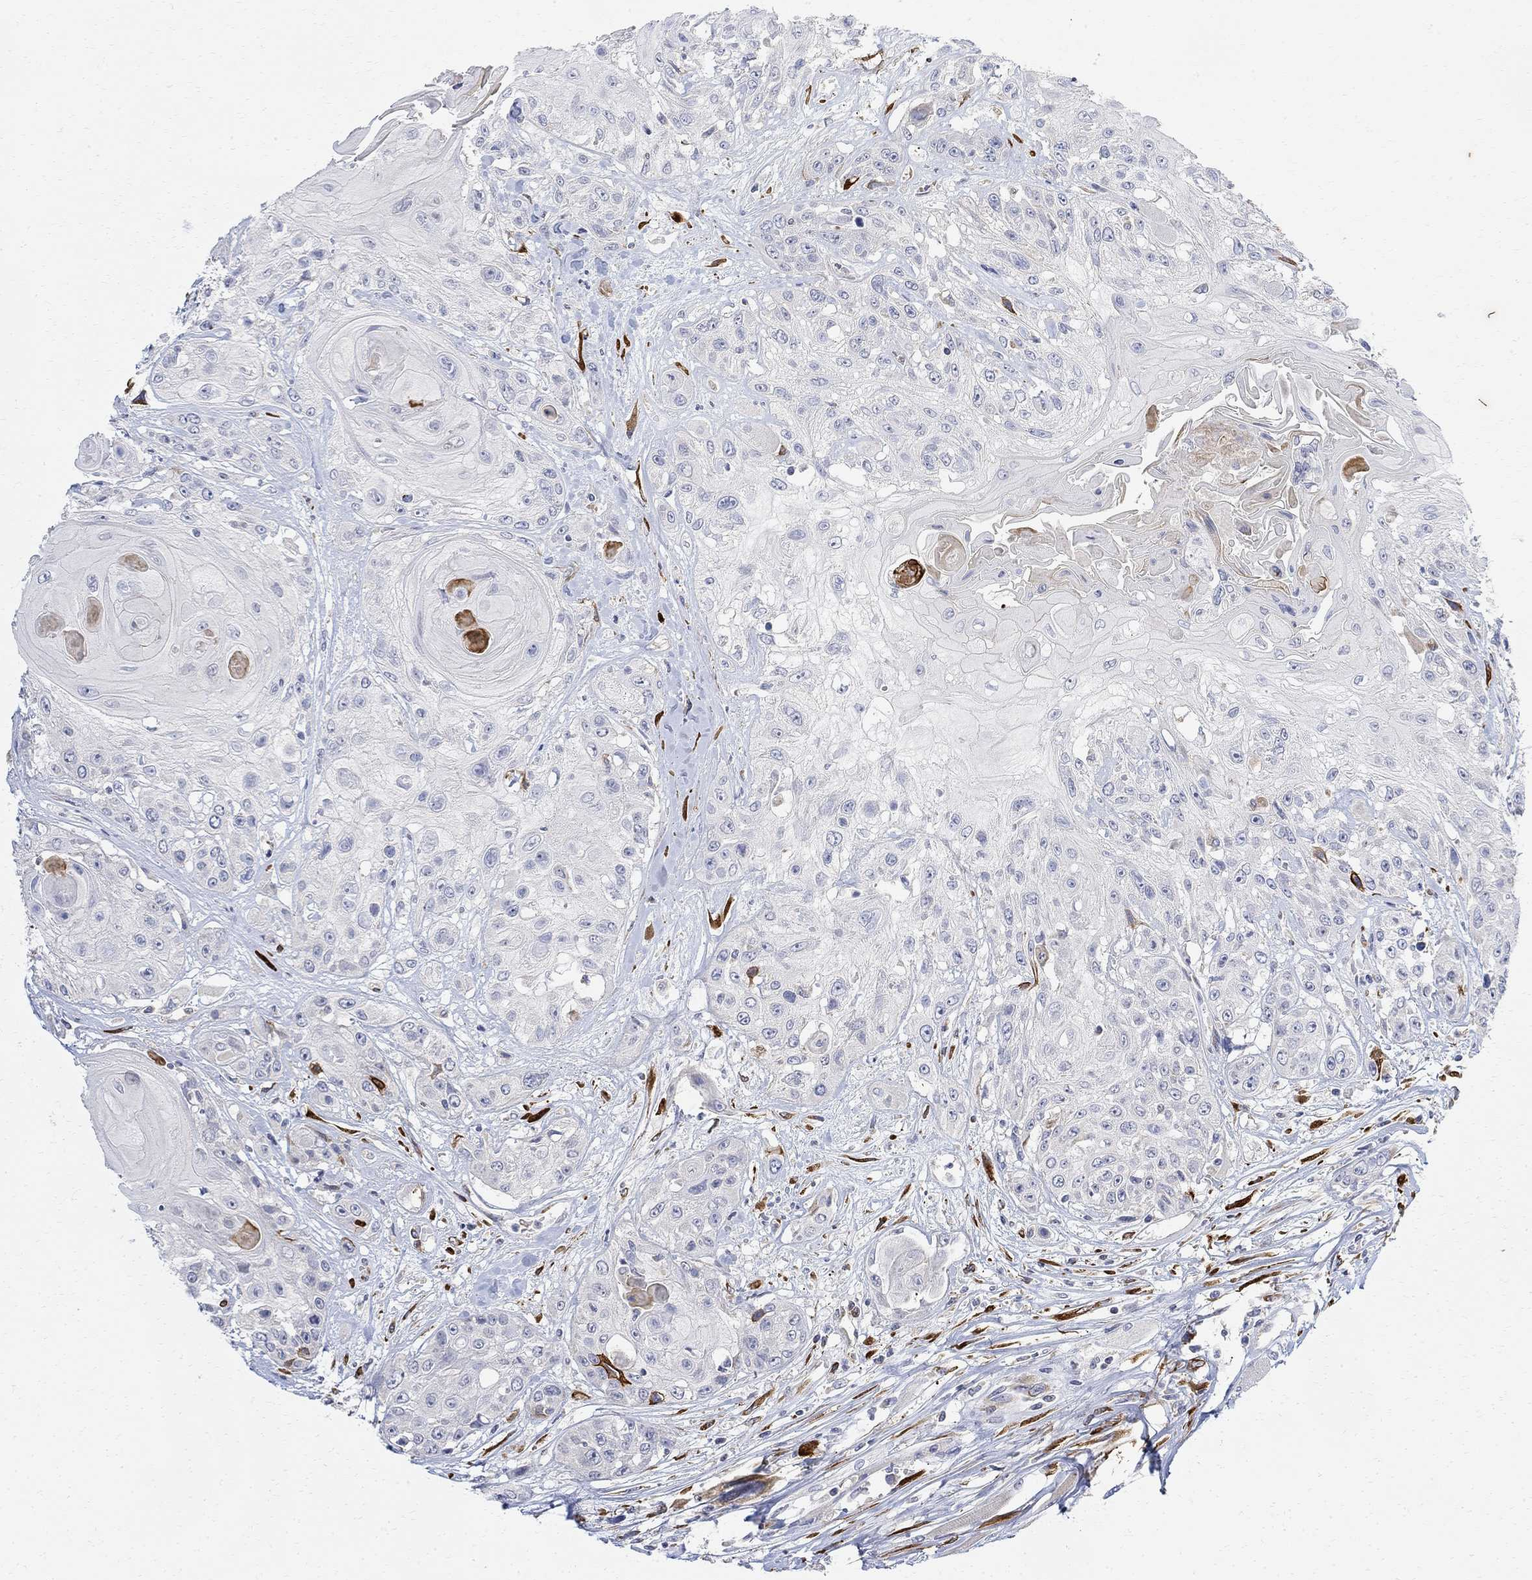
{"staining": {"intensity": "negative", "quantity": "none", "location": "none"}, "tissue": "head and neck cancer", "cell_type": "Tumor cells", "image_type": "cancer", "snomed": [{"axis": "morphology", "description": "Squamous cell carcinoma, NOS"}, {"axis": "topography", "description": "Head-Neck"}], "caption": "A micrograph of squamous cell carcinoma (head and neck) stained for a protein reveals no brown staining in tumor cells.", "gene": "FNDC5", "patient": {"sex": "female", "age": 59}}